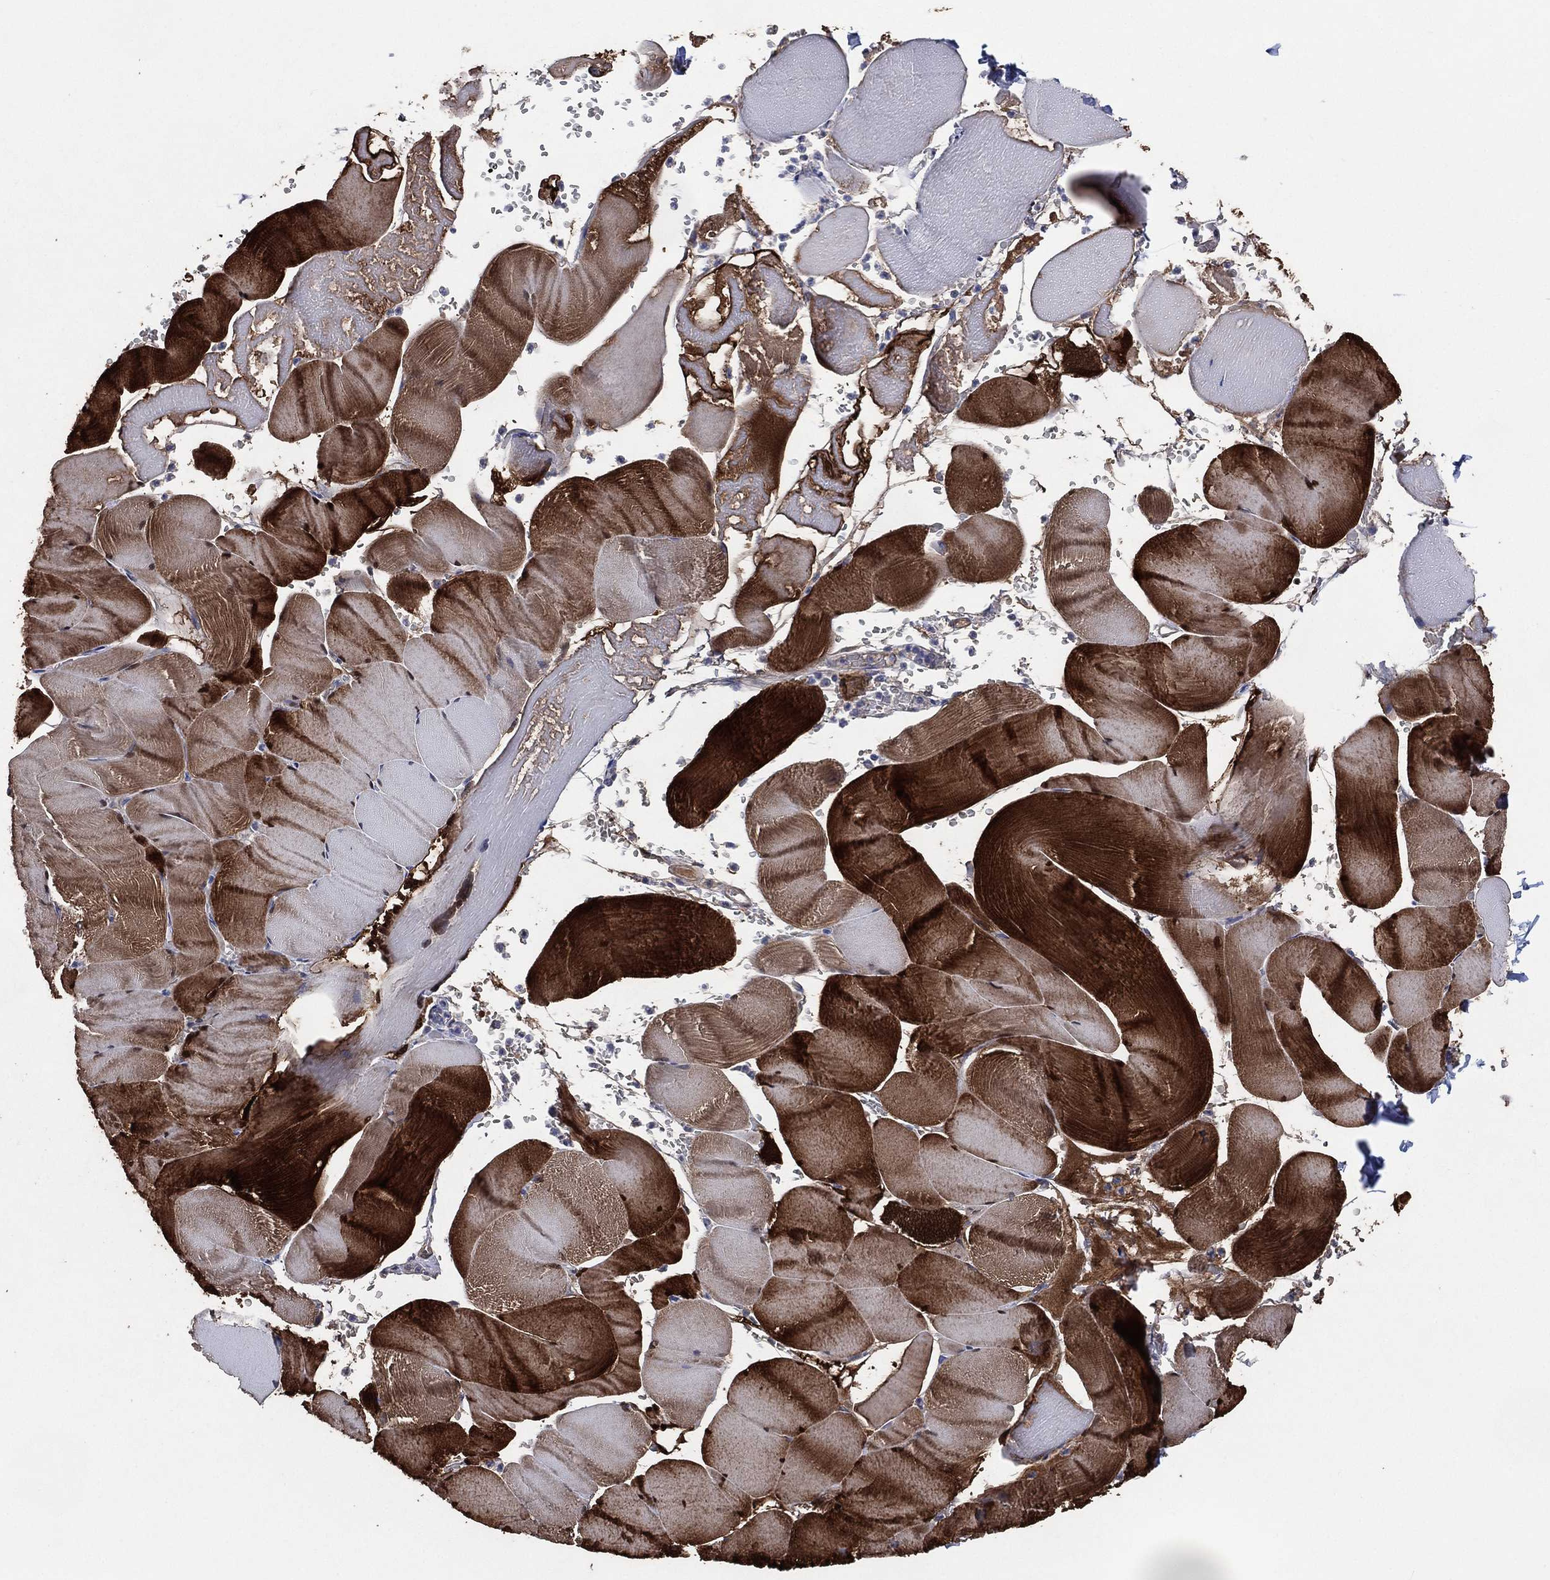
{"staining": {"intensity": "strong", "quantity": "25%-75%", "location": "cytoplasmic/membranous,nuclear"}, "tissue": "skeletal muscle", "cell_type": "Myocytes", "image_type": "normal", "snomed": [{"axis": "morphology", "description": "Normal tissue, NOS"}, {"axis": "topography", "description": "Skeletal muscle"}], "caption": "There is high levels of strong cytoplasmic/membranous,nuclear staining in myocytes of benign skeletal muscle, as demonstrated by immunohistochemical staining (brown color).", "gene": "AK1", "patient": {"sex": "male", "age": 56}}